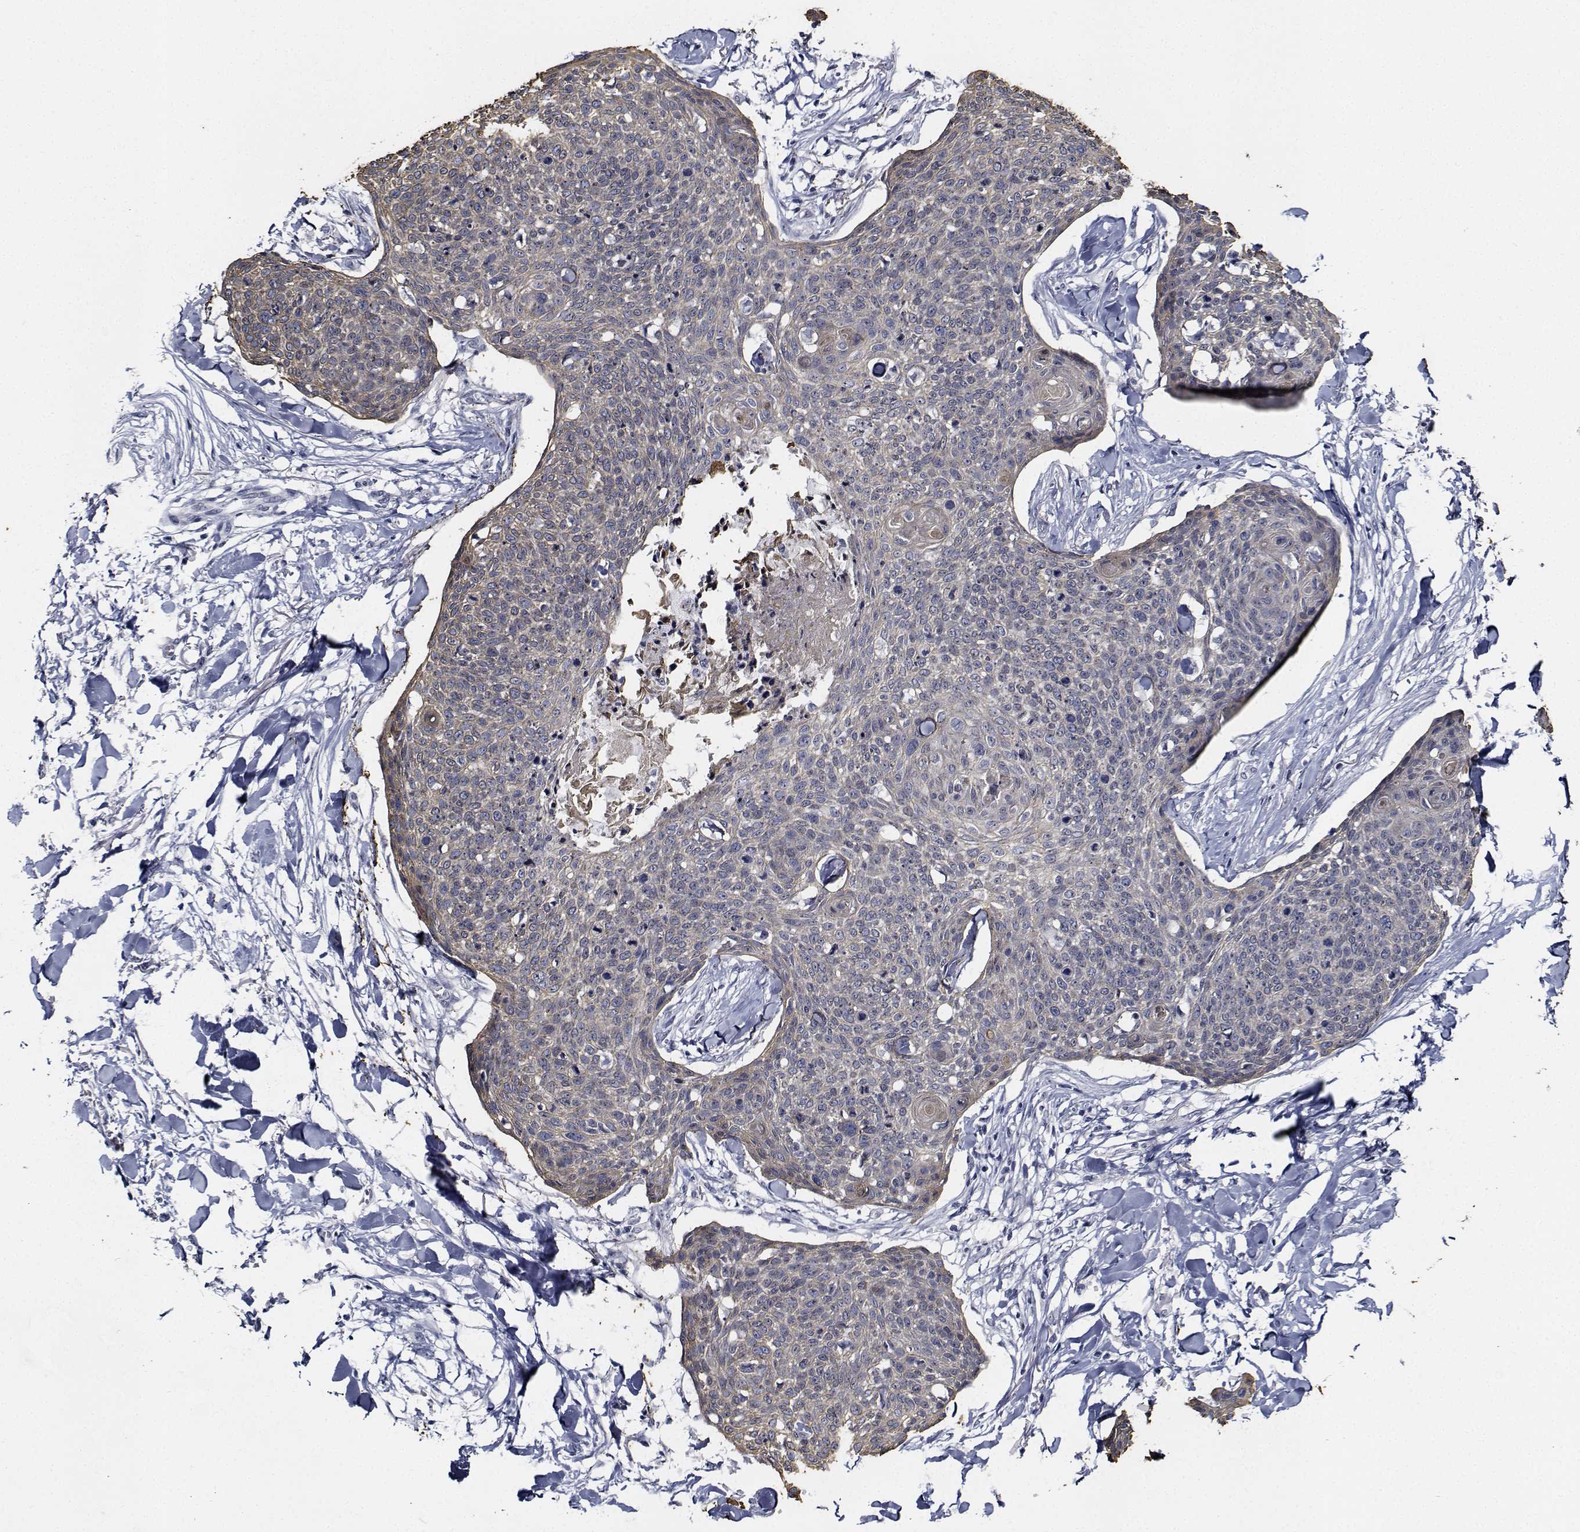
{"staining": {"intensity": "negative", "quantity": "none", "location": "none"}, "tissue": "skin cancer", "cell_type": "Tumor cells", "image_type": "cancer", "snomed": [{"axis": "morphology", "description": "Squamous cell carcinoma, NOS"}, {"axis": "topography", "description": "Skin"}, {"axis": "topography", "description": "Vulva"}], "caption": "A photomicrograph of human squamous cell carcinoma (skin) is negative for staining in tumor cells.", "gene": "NVL", "patient": {"sex": "female", "age": 75}}